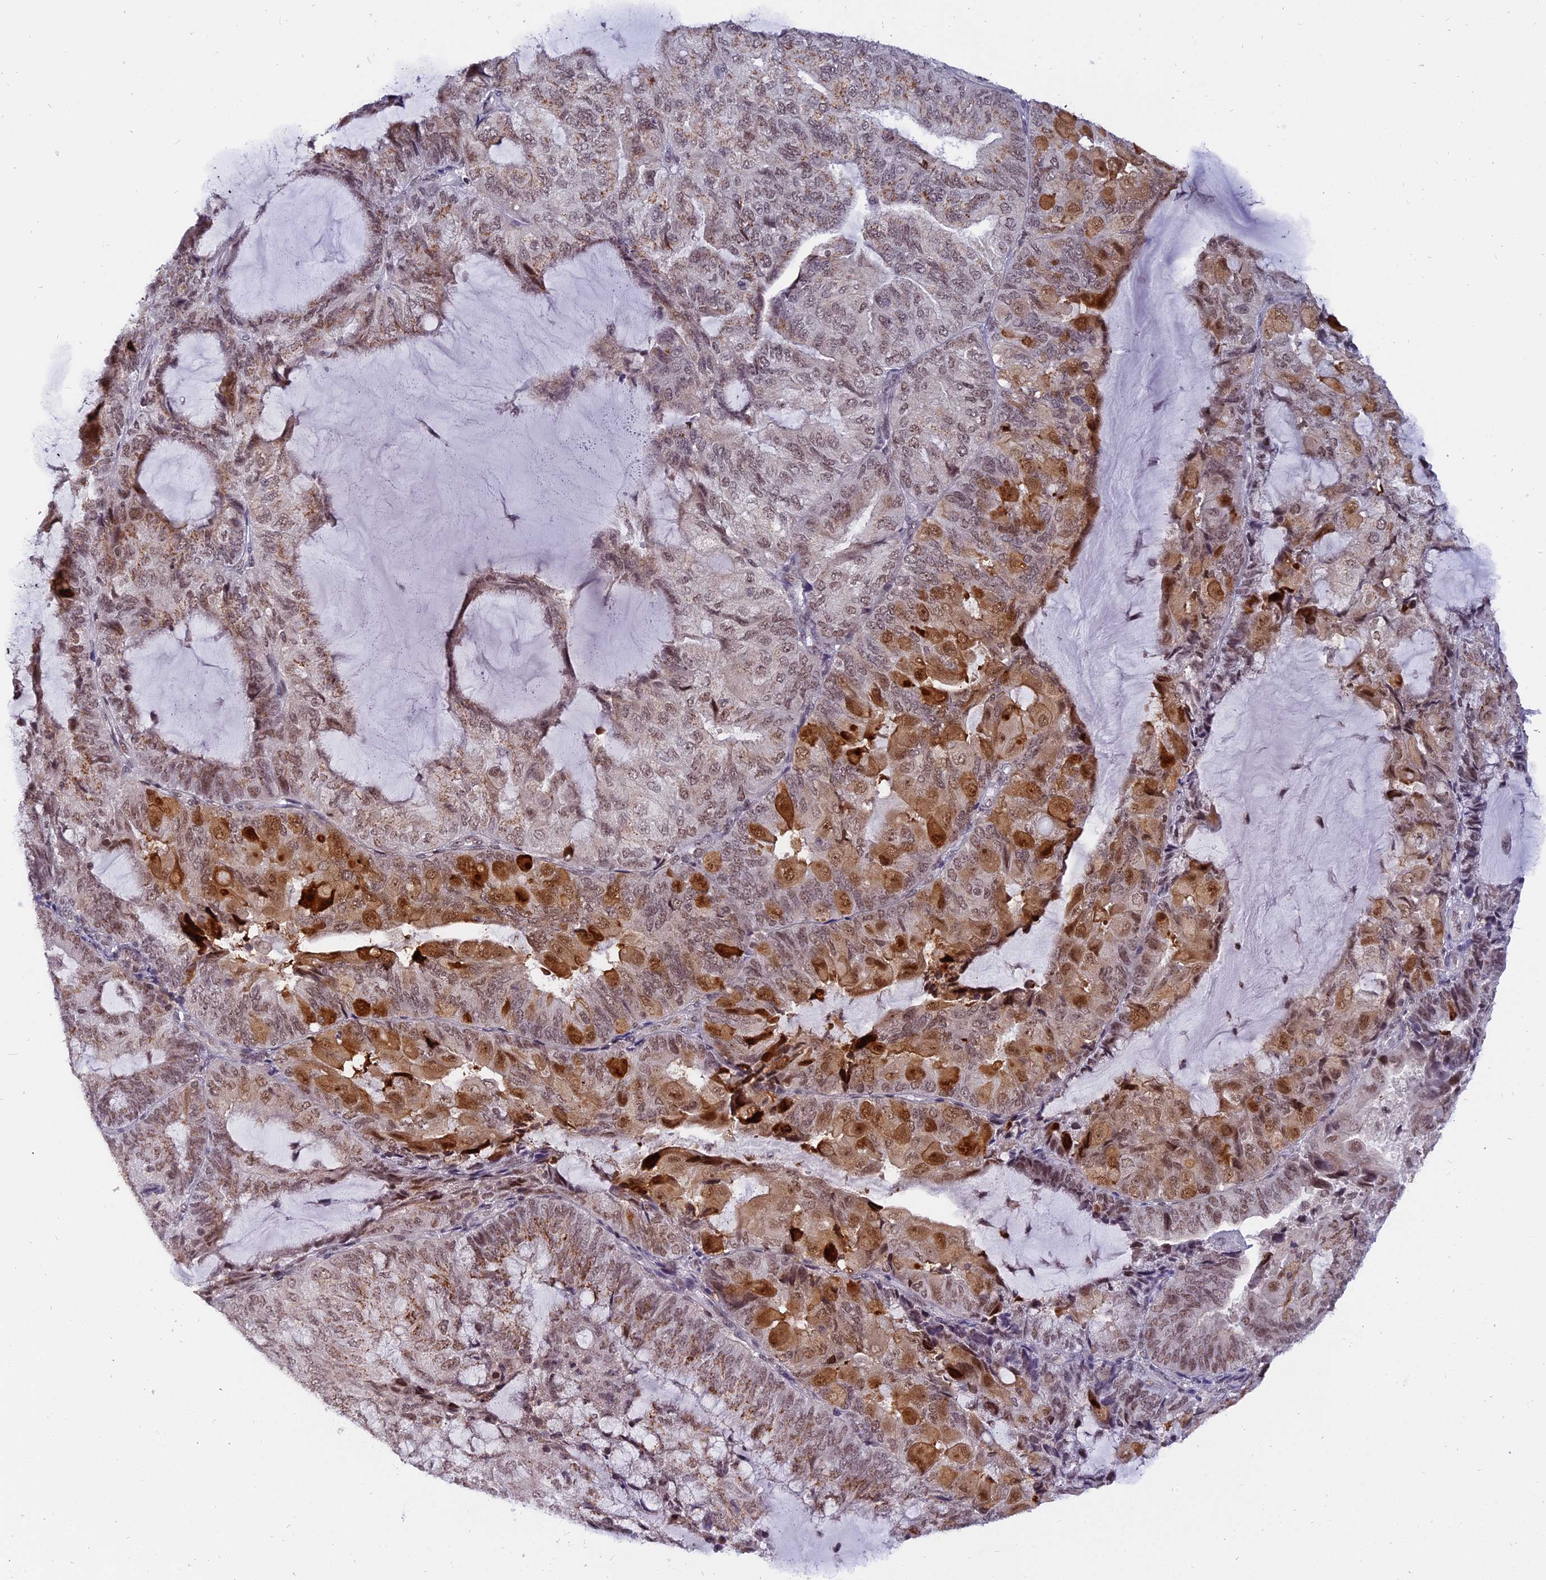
{"staining": {"intensity": "moderate", "quantity": ">75%", "location": "cytoplasmic/membranous,nuclear"}, "tissue": "endometrial cancer", "cell_type": "Tumor cells", "image_type": "cancer", "snomed": [{"axis": "morphology", "description": "Adenocarcinoma, NOS"}, {"axis": "topography", "description": "Endometrium"}], "caption": "Immunohistochemistry (IHC) staining of endometrial cancer, which displays medium levels of moderate cytoplasmic/membranous and nuclear expression in about >75% of tumor cells indicating moderate cytoplasmic/membranous and nuclear protein positivity. The staining was performed using DAB (brown) for protein detection and nuclei were counterstained in hematoxylin (blue).", "gene": "TADA3", "patient": {"sex": "female", "age": 81}}